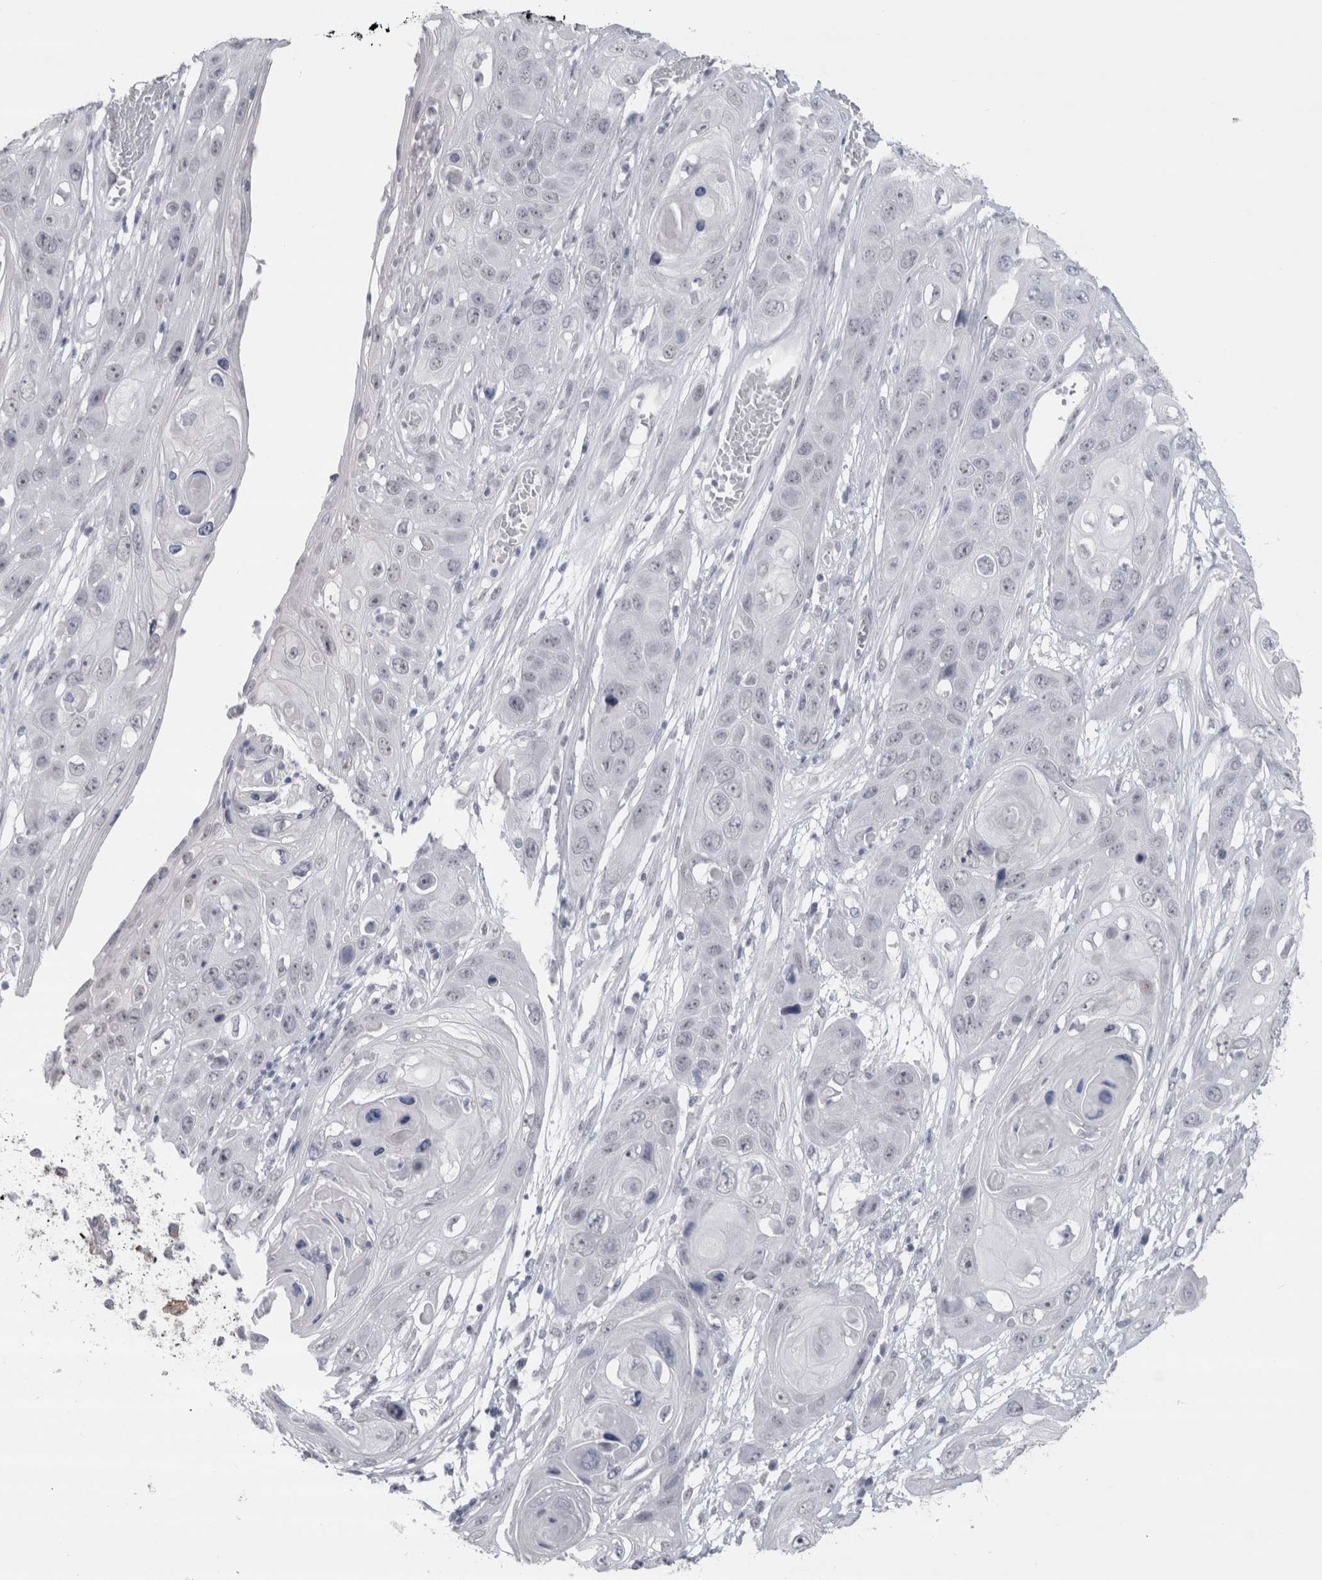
{"staining": {"intensity": "negative", "quantity": "none", "location": "none"}, "tissue": "skin cancer", "cell_type": "Tumor cells", "image_type": "cancer", "snomed": [{"axis": "morphology", "description": "Squamous cell carcinoma, NOS"}, {"axis": "topography", "description": "Skin"}], "caption": "DAB (3,3'-diaminobenzidine) immunohistochemical staining of squamous cell carcinoma (skin) exhibits no significant expression in tumor cells.", "gene": "CDH17", "patient": {"sex": "male", "age": 55}}